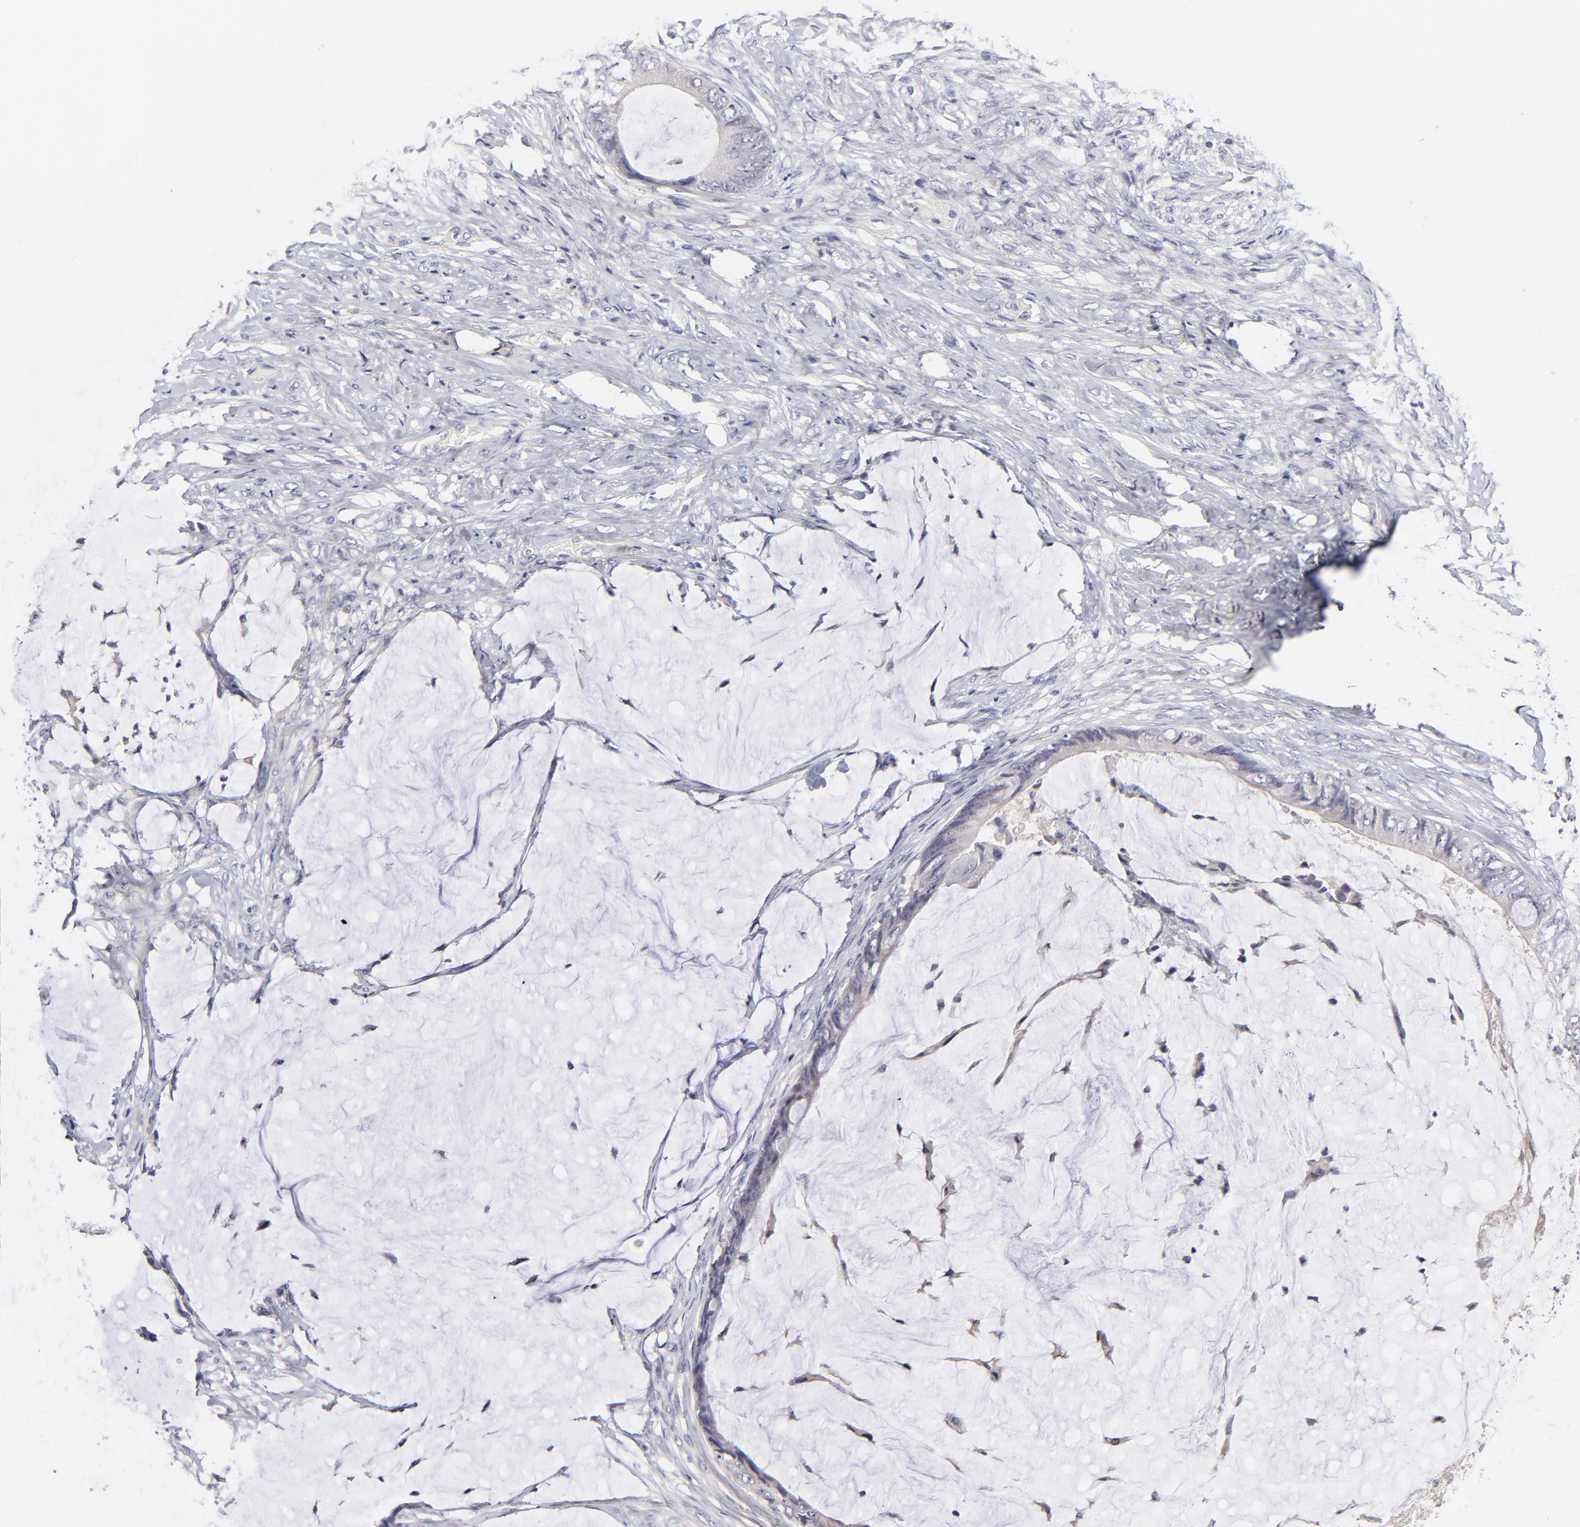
{"staining": {"intensity": "negative", "quantity": "none", "location": "none"}, "tissue": "colorectal cancer", "cell_type": "Tumor cells", "image_type": "cancer", "snomed": [{"axis": "morphology", "description": "Normal tissue, NOS"}, {"axis": "morphology", "description": "Adenocarcinoma, NOS"}, {"axis": "topography", "description": "Rectum"}, {"axis": "topography", "description": "Peripheral nerve tissue"}], "caption": "IHC micrograph of colorectal cancer stained for a protein (brown), which exhibits no staining in tumor cells.", "gene": "BTG2", "patient": {"sex": "female", "age": 77}}